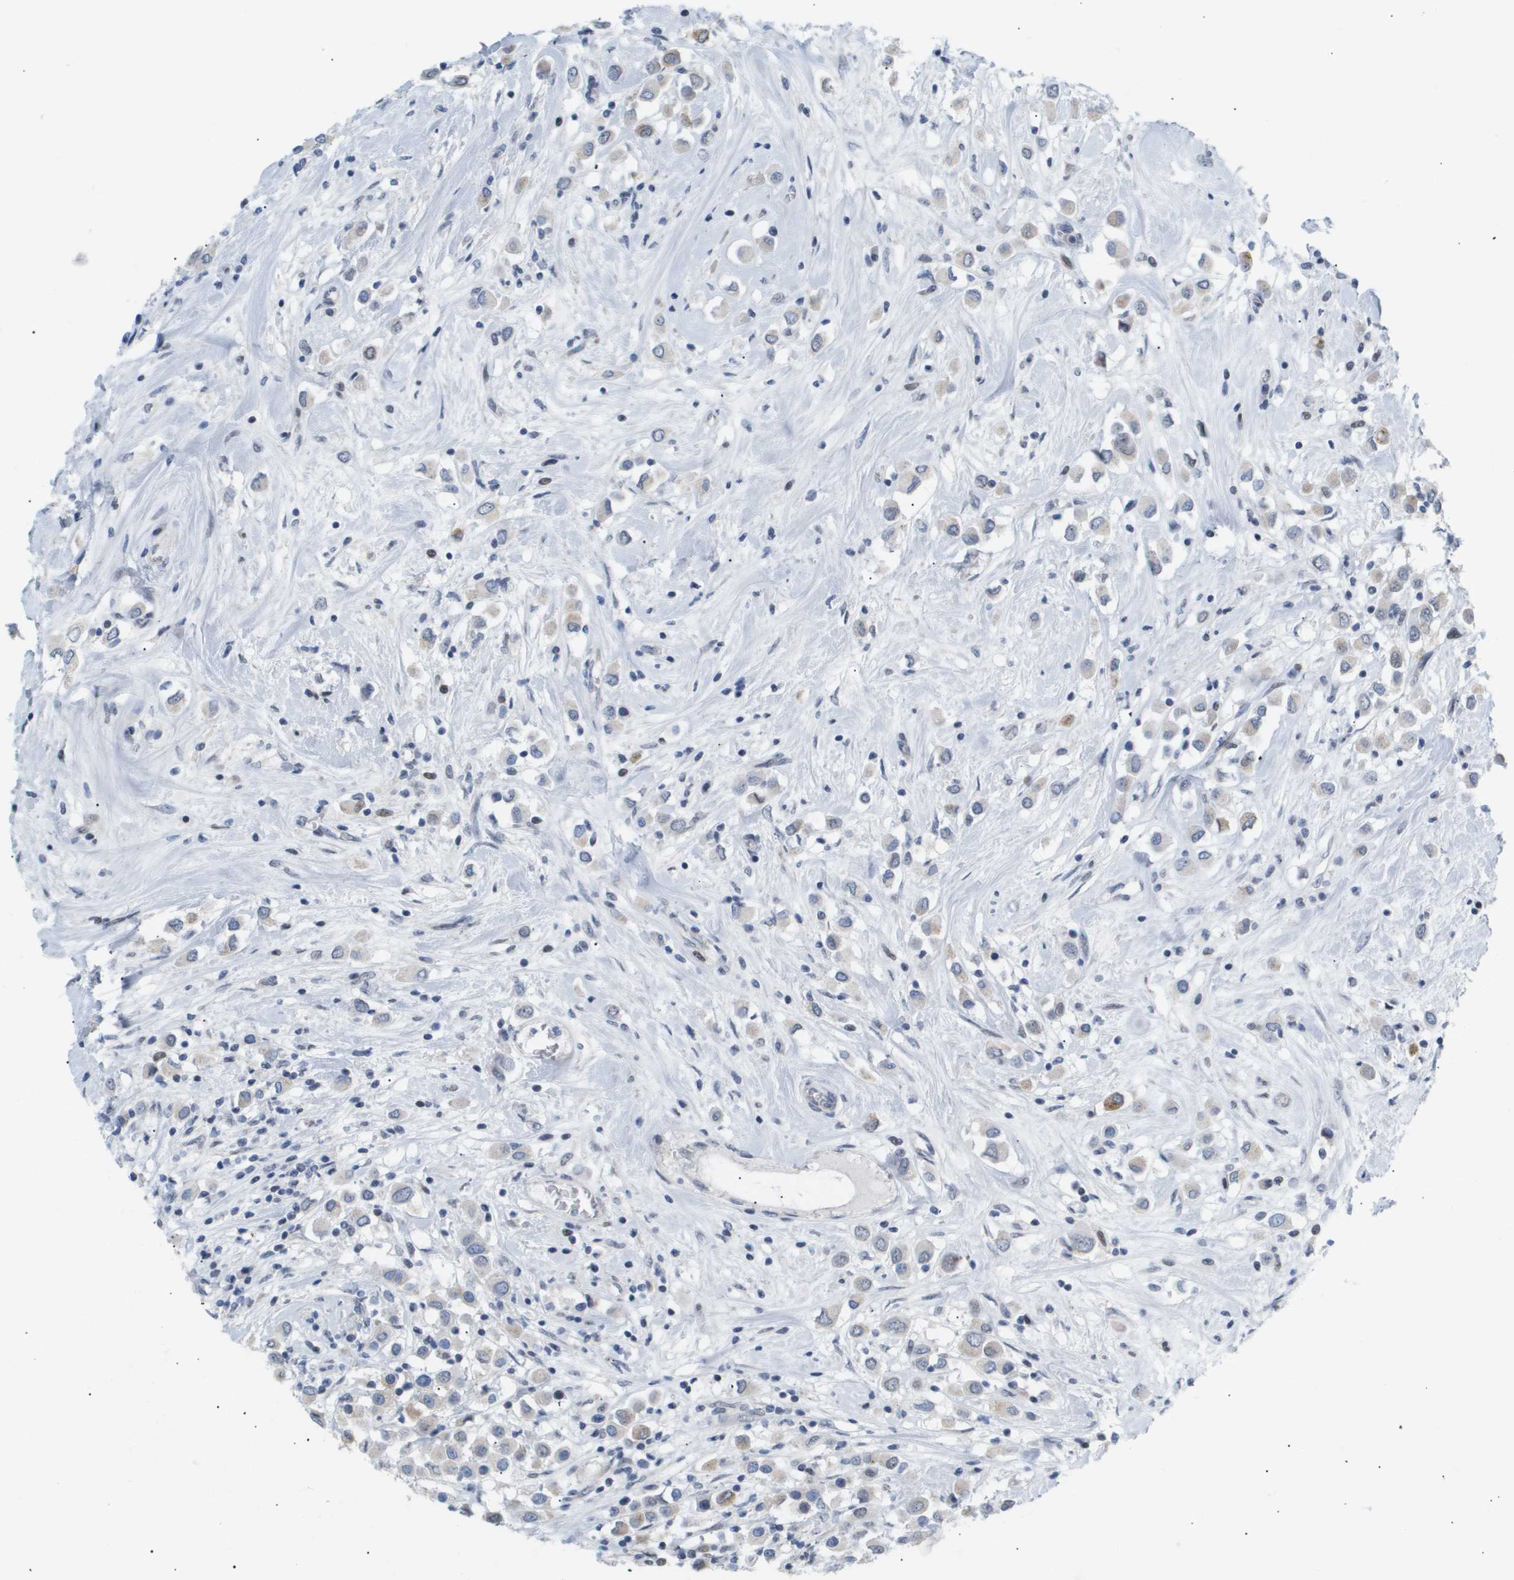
{"staining": {"intensity": "moderate", "quantity": "<25%", "location": "cytoplasmic/membranous"}, "tissue": "breast cancer", "cell_type": "Tumor cells", "image_type": "cancer", "snomed": [{"axis": "morphology", "description": "Duct carcinoma"}, {"axis": "topography", "description": "Breast"}], "caption": "Immunohistochemical staining of human intraductal carcinoma (breast) reveals moderate cytoplasmic/membranous protein positivity in about <25% of tumor cells.", "gene": "PPARD", "patient": {"sex": "female", "age": 61}}